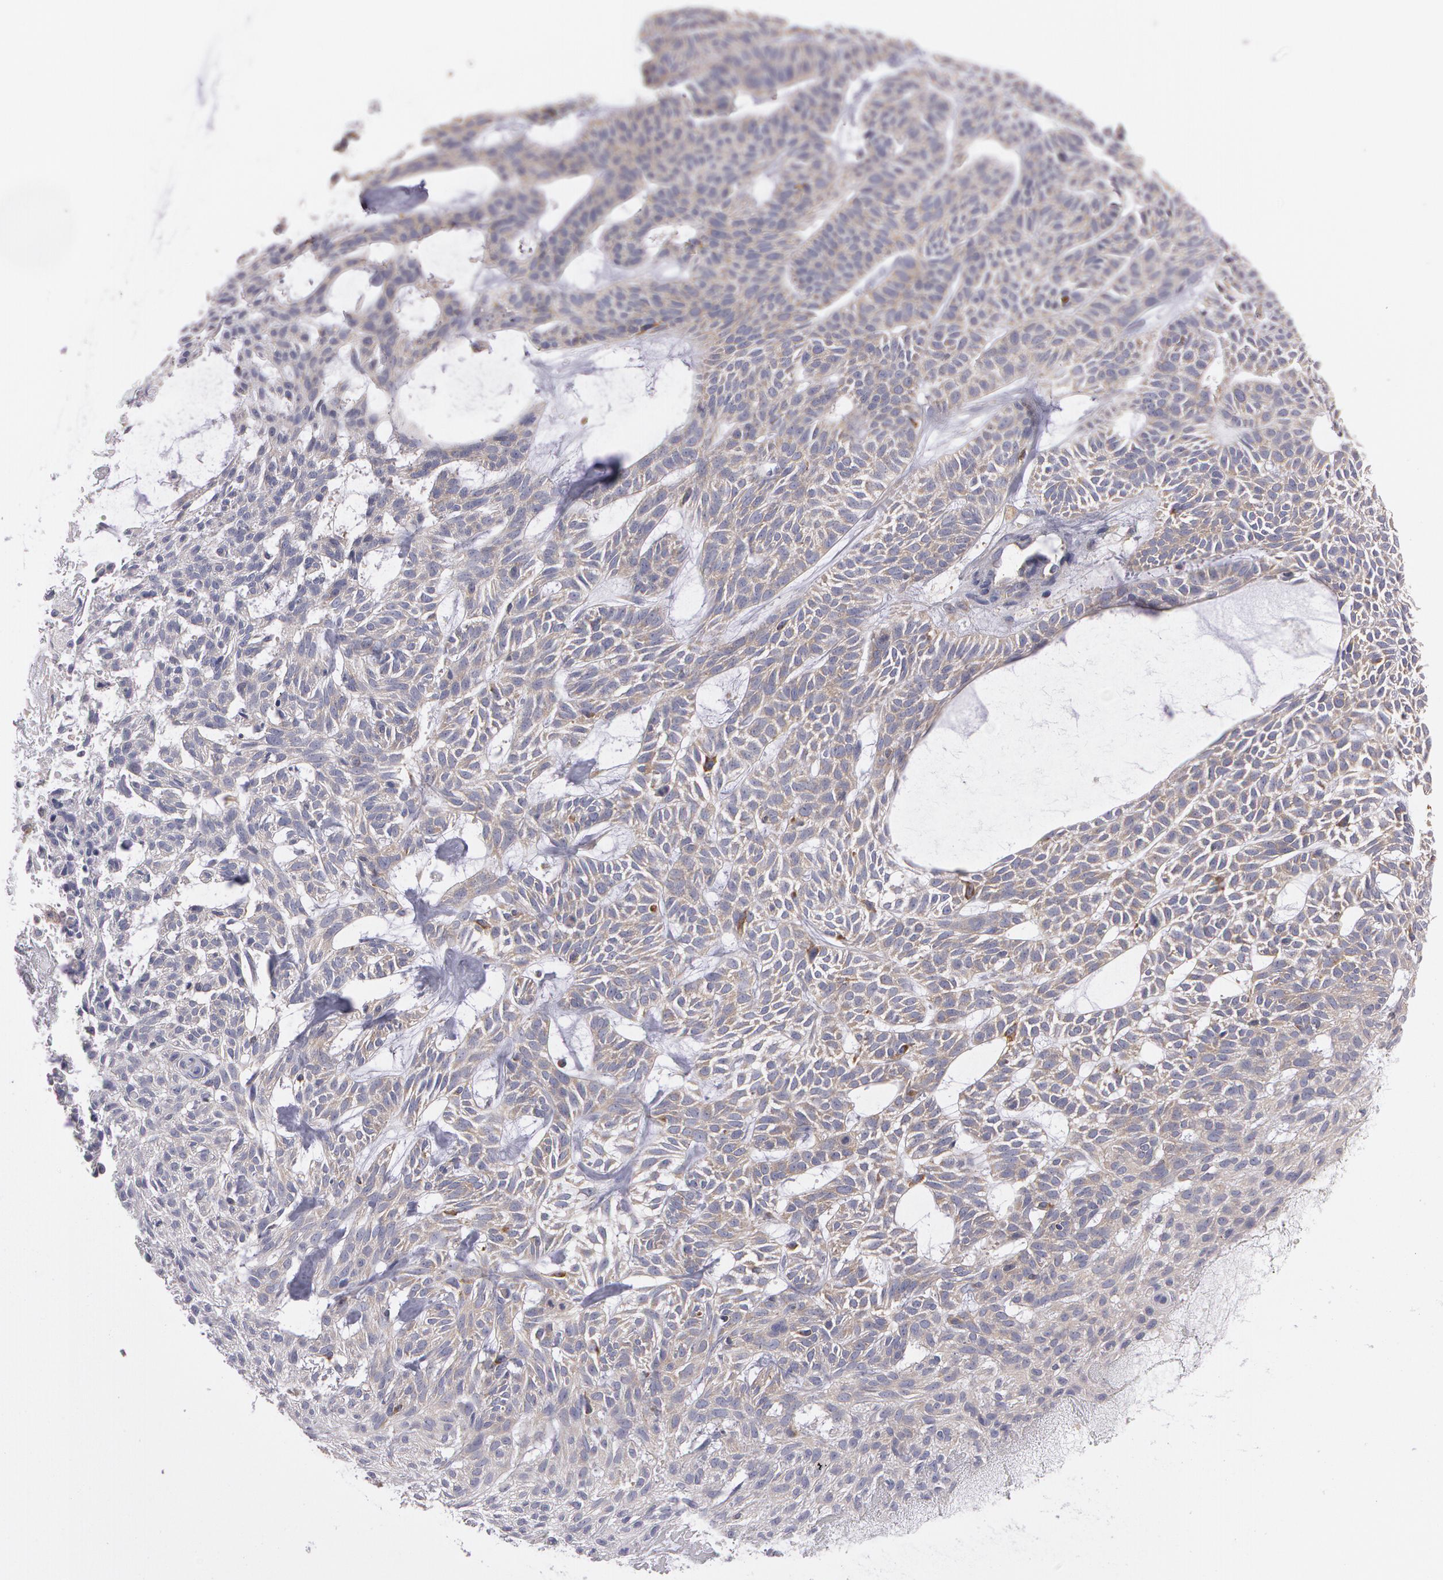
{"staining": {"intensity": "weak", "quantity": "<25%", "location": "cytoplasmic/membranous"}, "tissue": "skin cancer", "cell_type": "Tumor cells", "image_type": "cancer", "snomed": [{"axis": "morphology", "description": "Basal cell carcinoma"}, {"axis": "topography", "description": "Skin"}], "caption": "Tumor cells are negative for brown protein staining in skin basal cell carcinoma. (DAB (3,3'-diaminobenzidine) immunohistochemistry visualized using brightfield microscopy, high magnification).", "gene": "NEK9", "patient": {"sex": "male", "age": 75}}